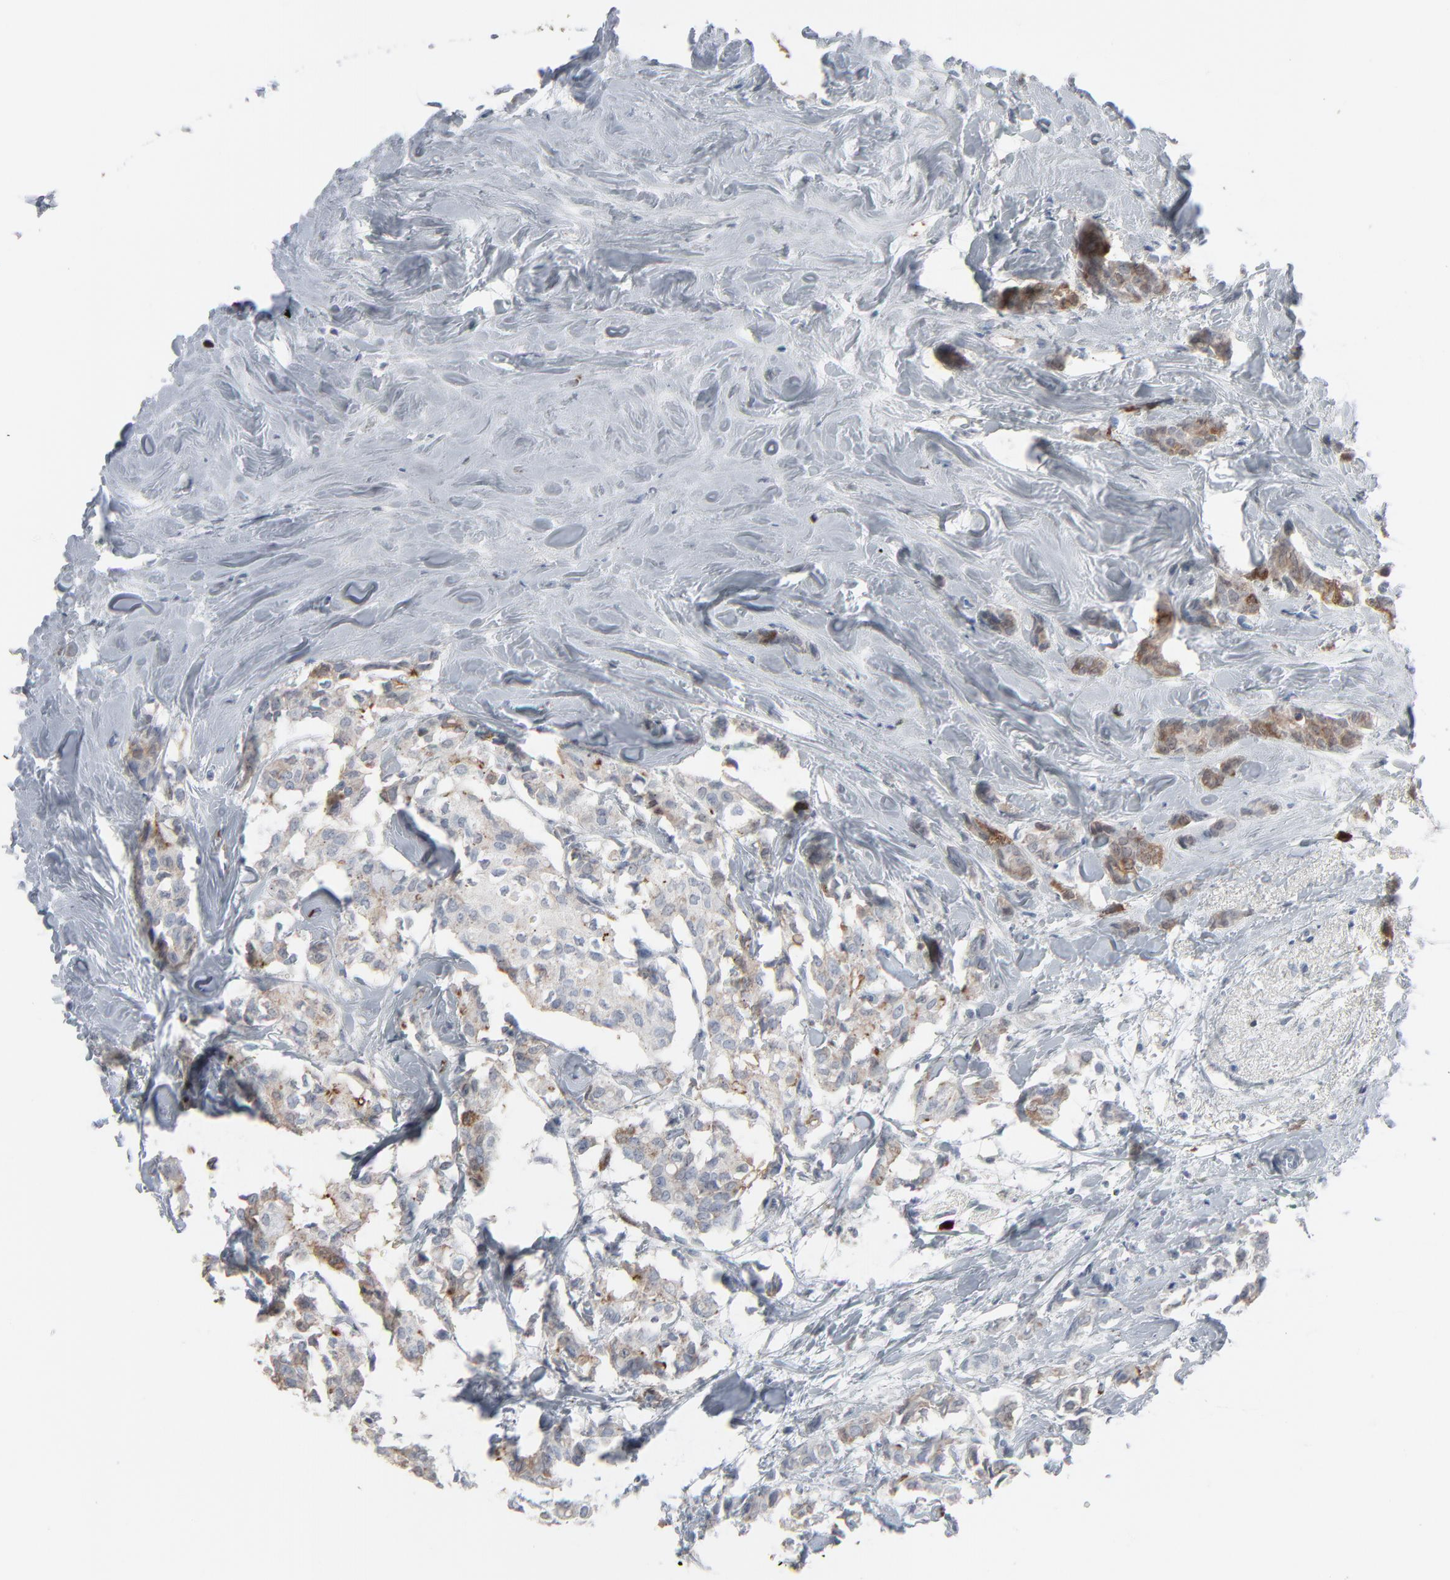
{"staining": {"intensity": "weak", "quantity": ">75%", "location": "cytoplasmic/membranous"}, "tissue": "breast cancer", "cell_type": "Tumor cells", "image_type": "cancer", "snomed": [{"axis": "morphology", "description": "Duct carcinoma"}, {"axis": "topography", "description": "Breast"}], "caption": "A brown stain highlights weak cytoplasmic/membranous positivity of a protein in human intraductal carcinoma (breast) tumor cells.", "gene": "PHGDH", "patient": {"sex": "female", "age": 84}}